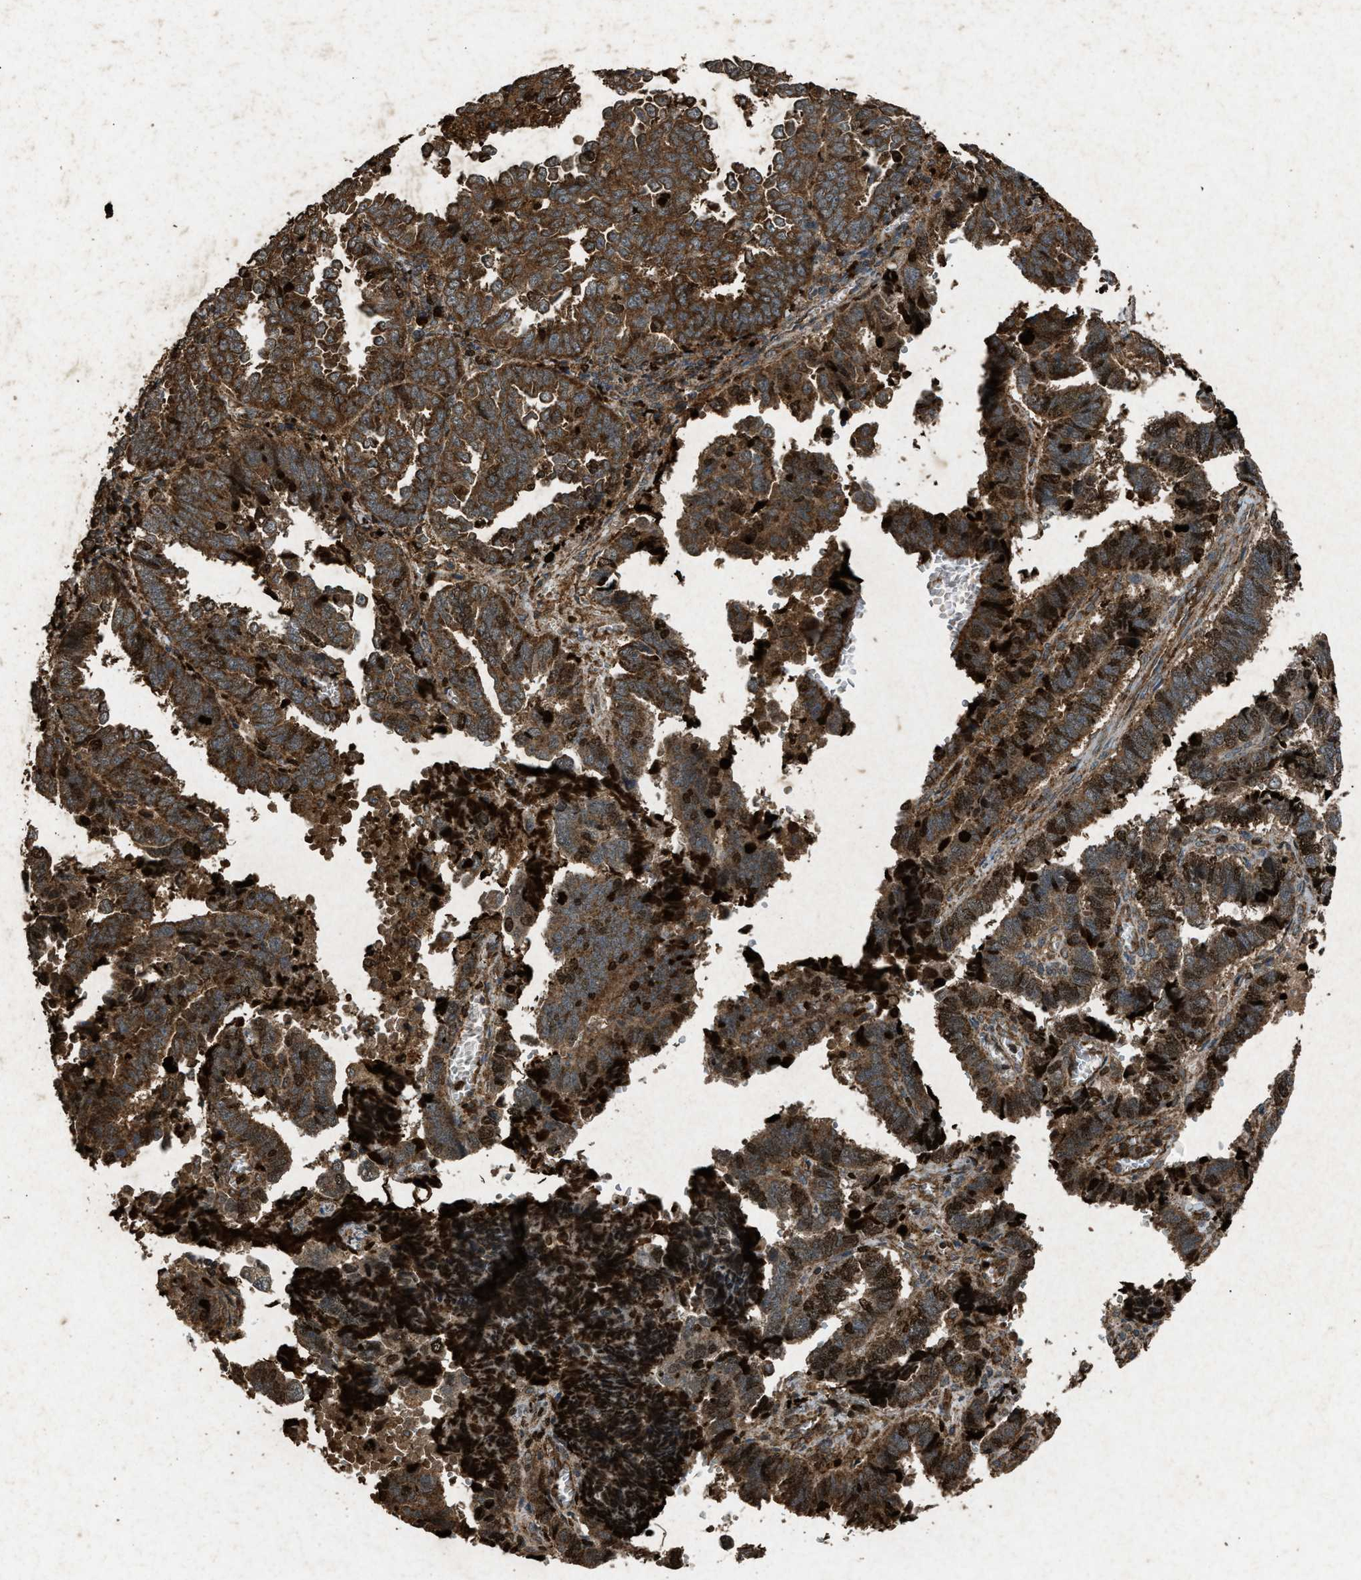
{"staining": {"intensity": "strong", "quantity": ">75%", "location": "cytoplasmic/membranous"}, "tissue": "endometrial cancer", "cell_type": "Tumor cells", "image_type": "cancer", "snomed": [{"axis": "morphology", "description": "Adenocarcinoma, NOS"}, {"axis": "topography", "description": "Endometrium"}], "caption": "A high amount of strong cytoplasmic/membranous positivity is appreciated in about >75% of tumor cells in endometrial adenocarcinoma tissue.", "gene": "PSMD1", "patient": {"sex": "female", "age": 75}}